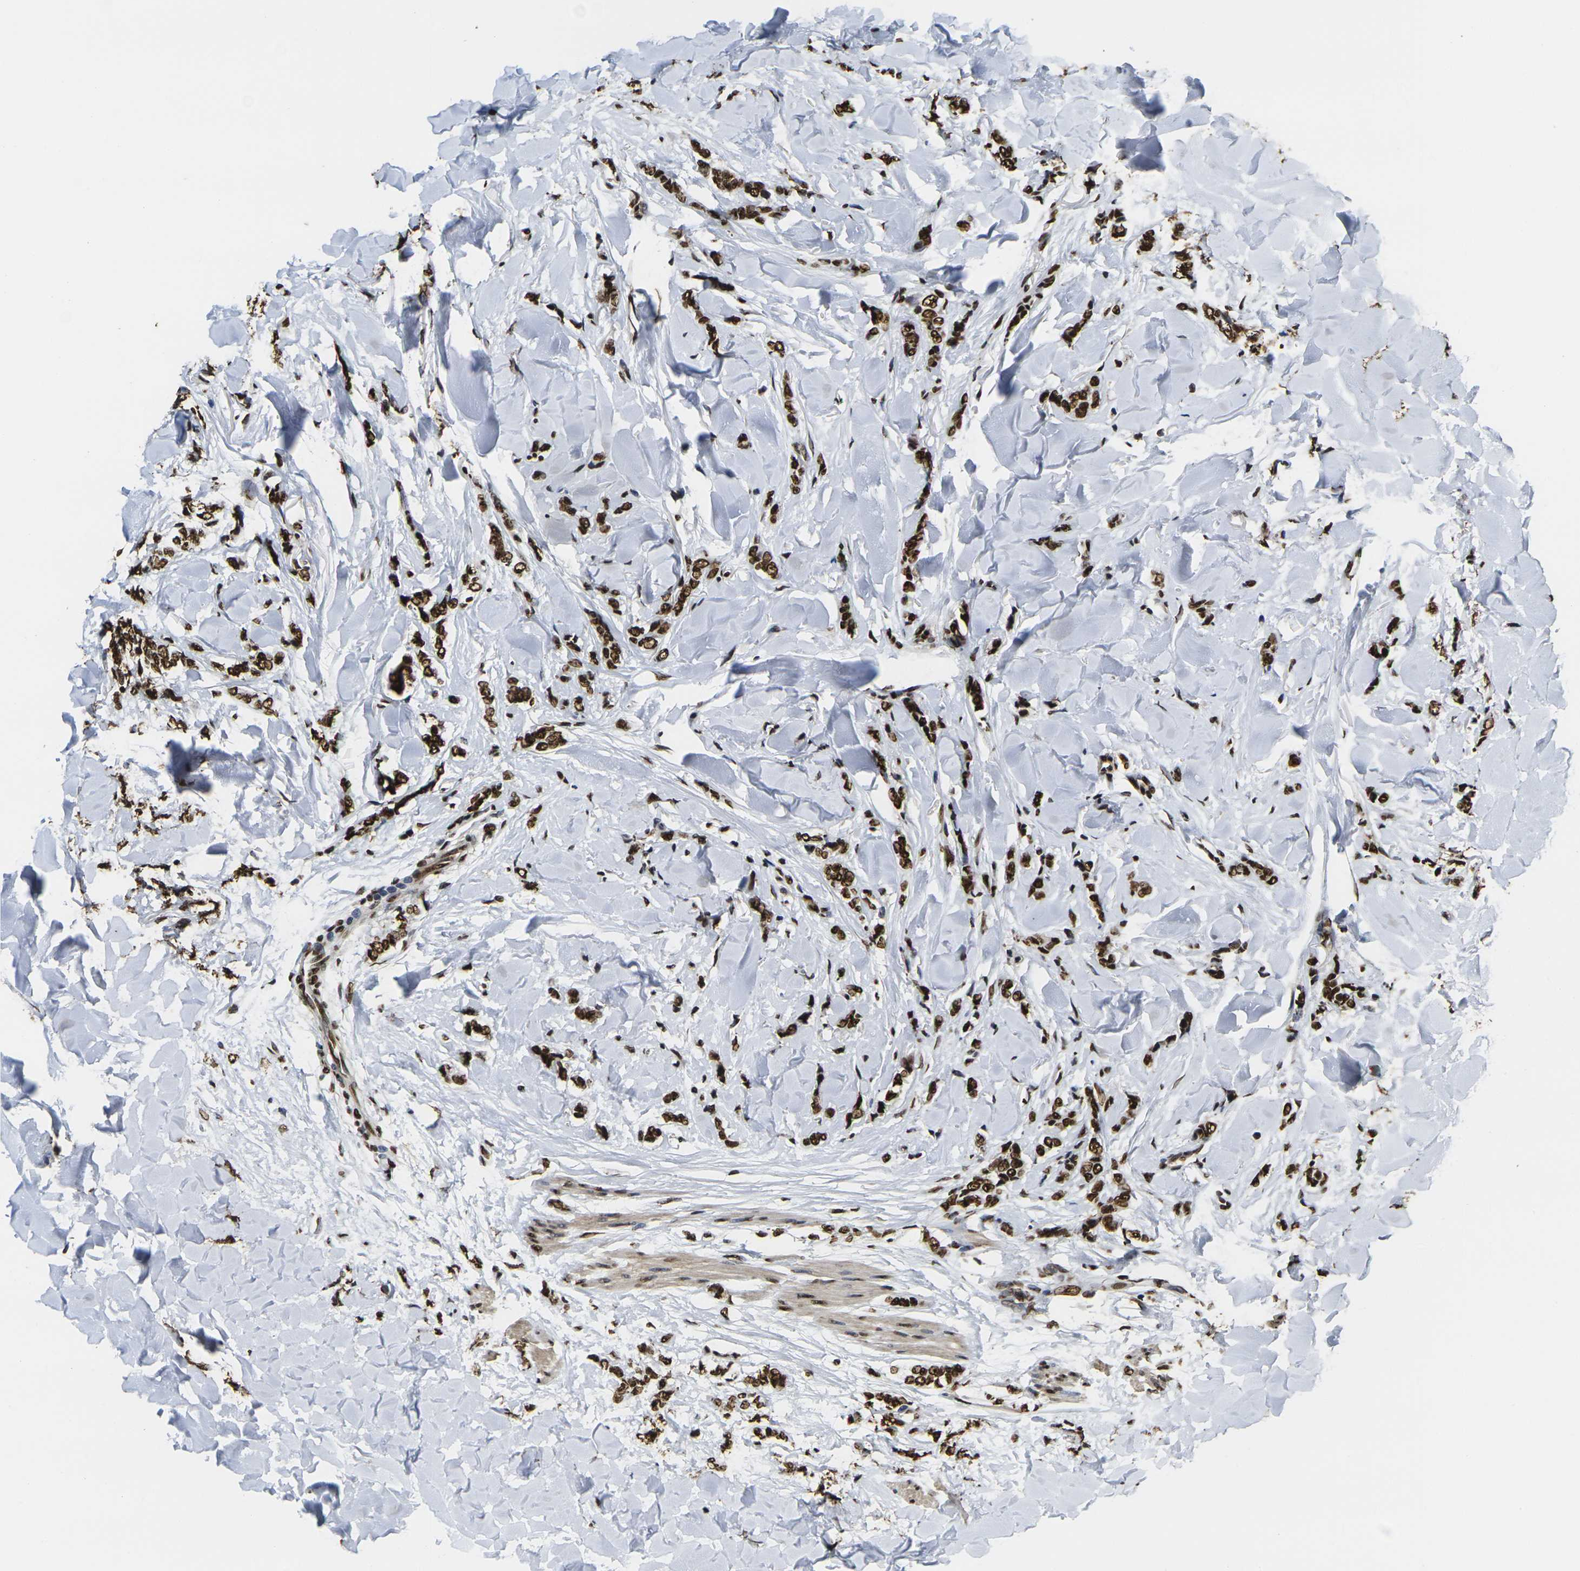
{"staining": {"intensity": "strong", "quantity": ">75%", "location": "nuclear"}, "tissue": "breast cancer", "cell_type": "Tumor cells", "image_type": "cancer", "snomed": [{"axis": "morphology", "description": "Lobular carcinoma"}, {"axis": "topography", "description": "Skin"}, {"axis": "topography", "description": "Breast"}], "caption": "Protein staining exhibits strong nuclear positivity in approximately >75% of tumor cells in breast cancer.", "gene": "SMARCC1", "patient": {"sex": "female", "age": 46}}